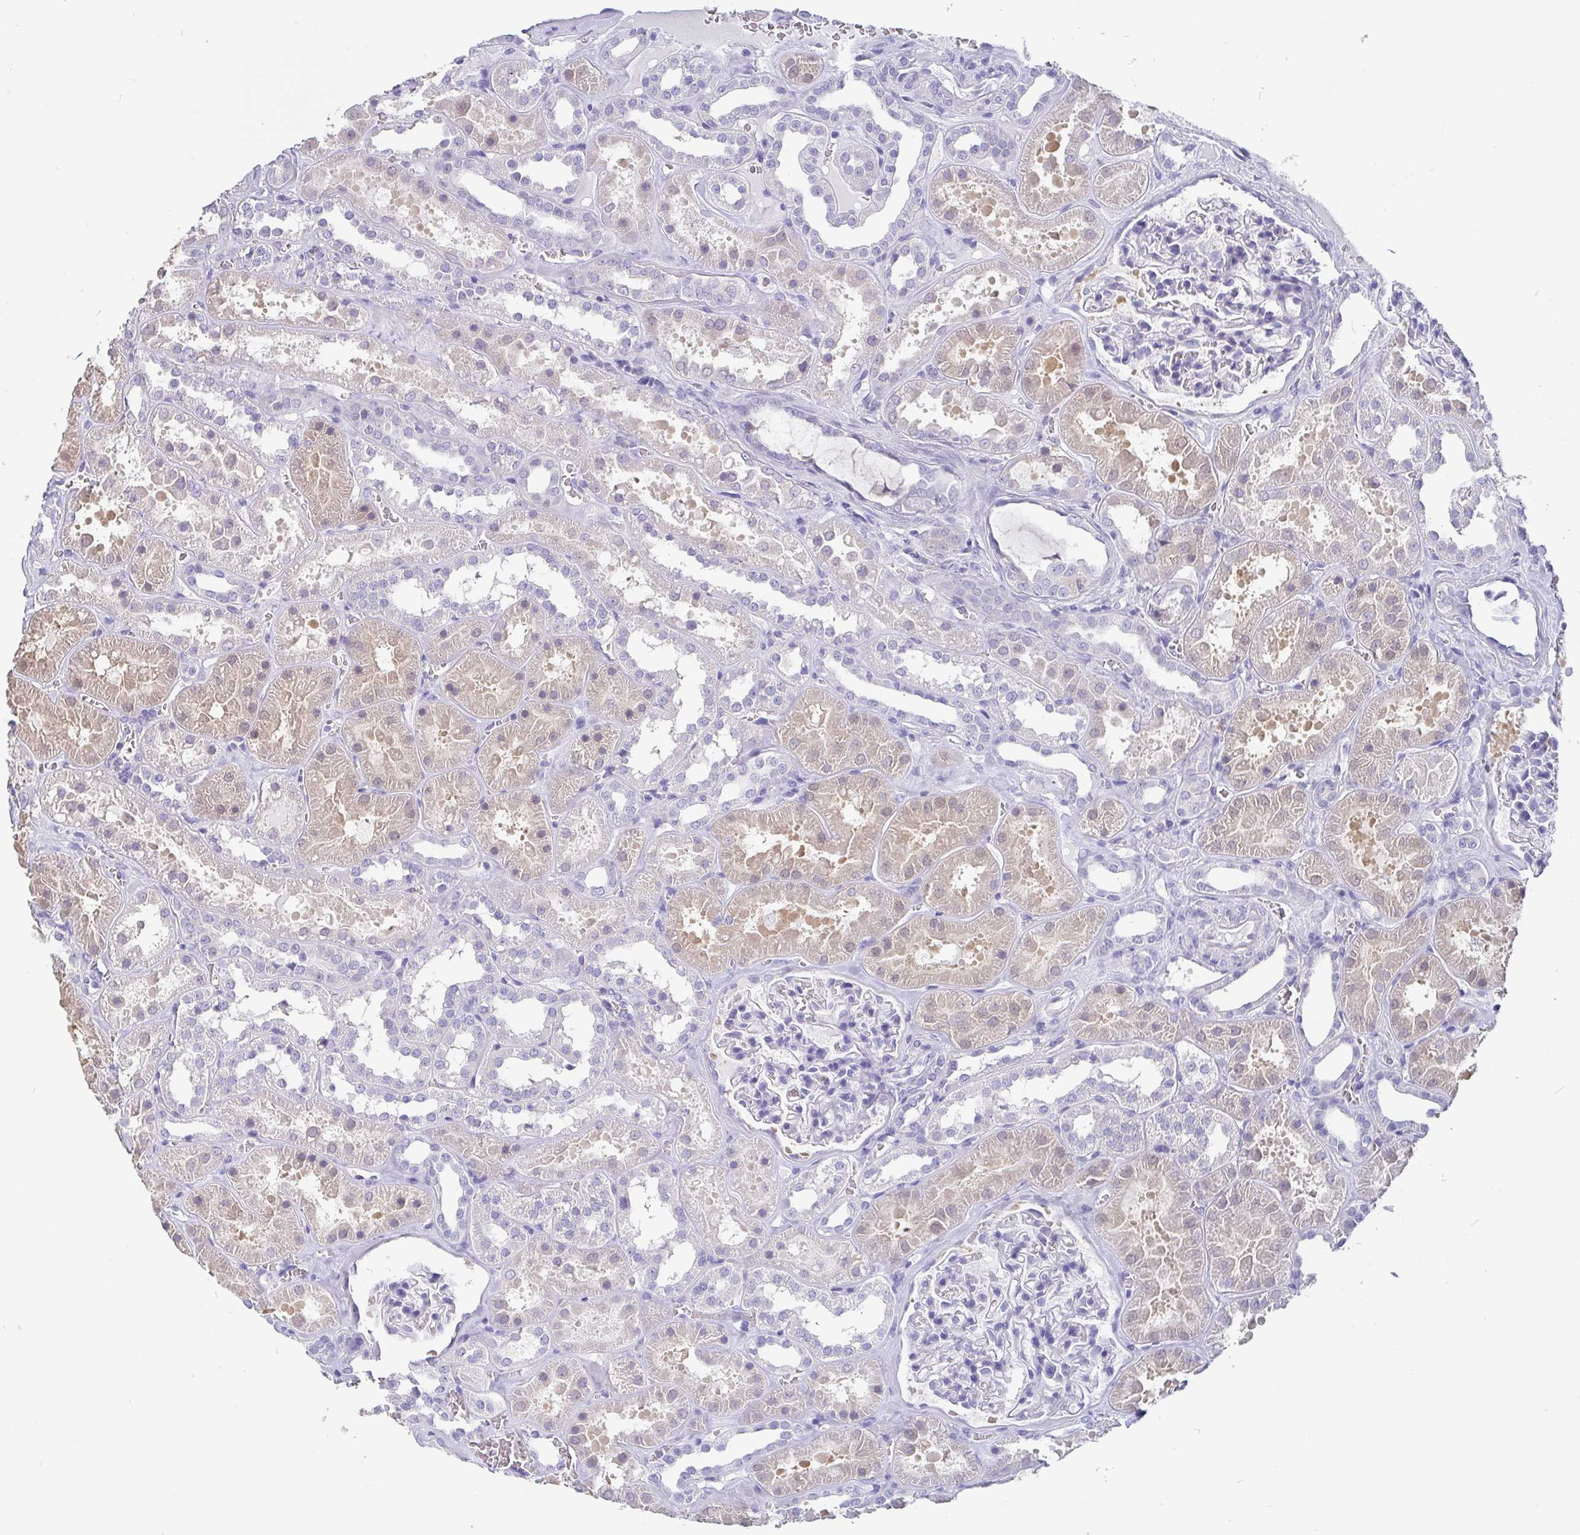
{"staining": {"intensity": "negative", "quantity": "none", "location": "none"}, "tissue": "kidney", "cell_type": "Cells in glomeruli", "image_type": "normal", "snomed": [{"axis": "morphology", "description": "Normal tissue, NOS"}, {"axis": "topography", "description": "Kidney"}], "caption": "High power microscopy image of an immunohistochemistry (IHC) micrograph of benign kidney, revealing no significant staining in cells in glomeruli.", "gene": "IDH1", "patient": {"sex": "female", "age": 41}}